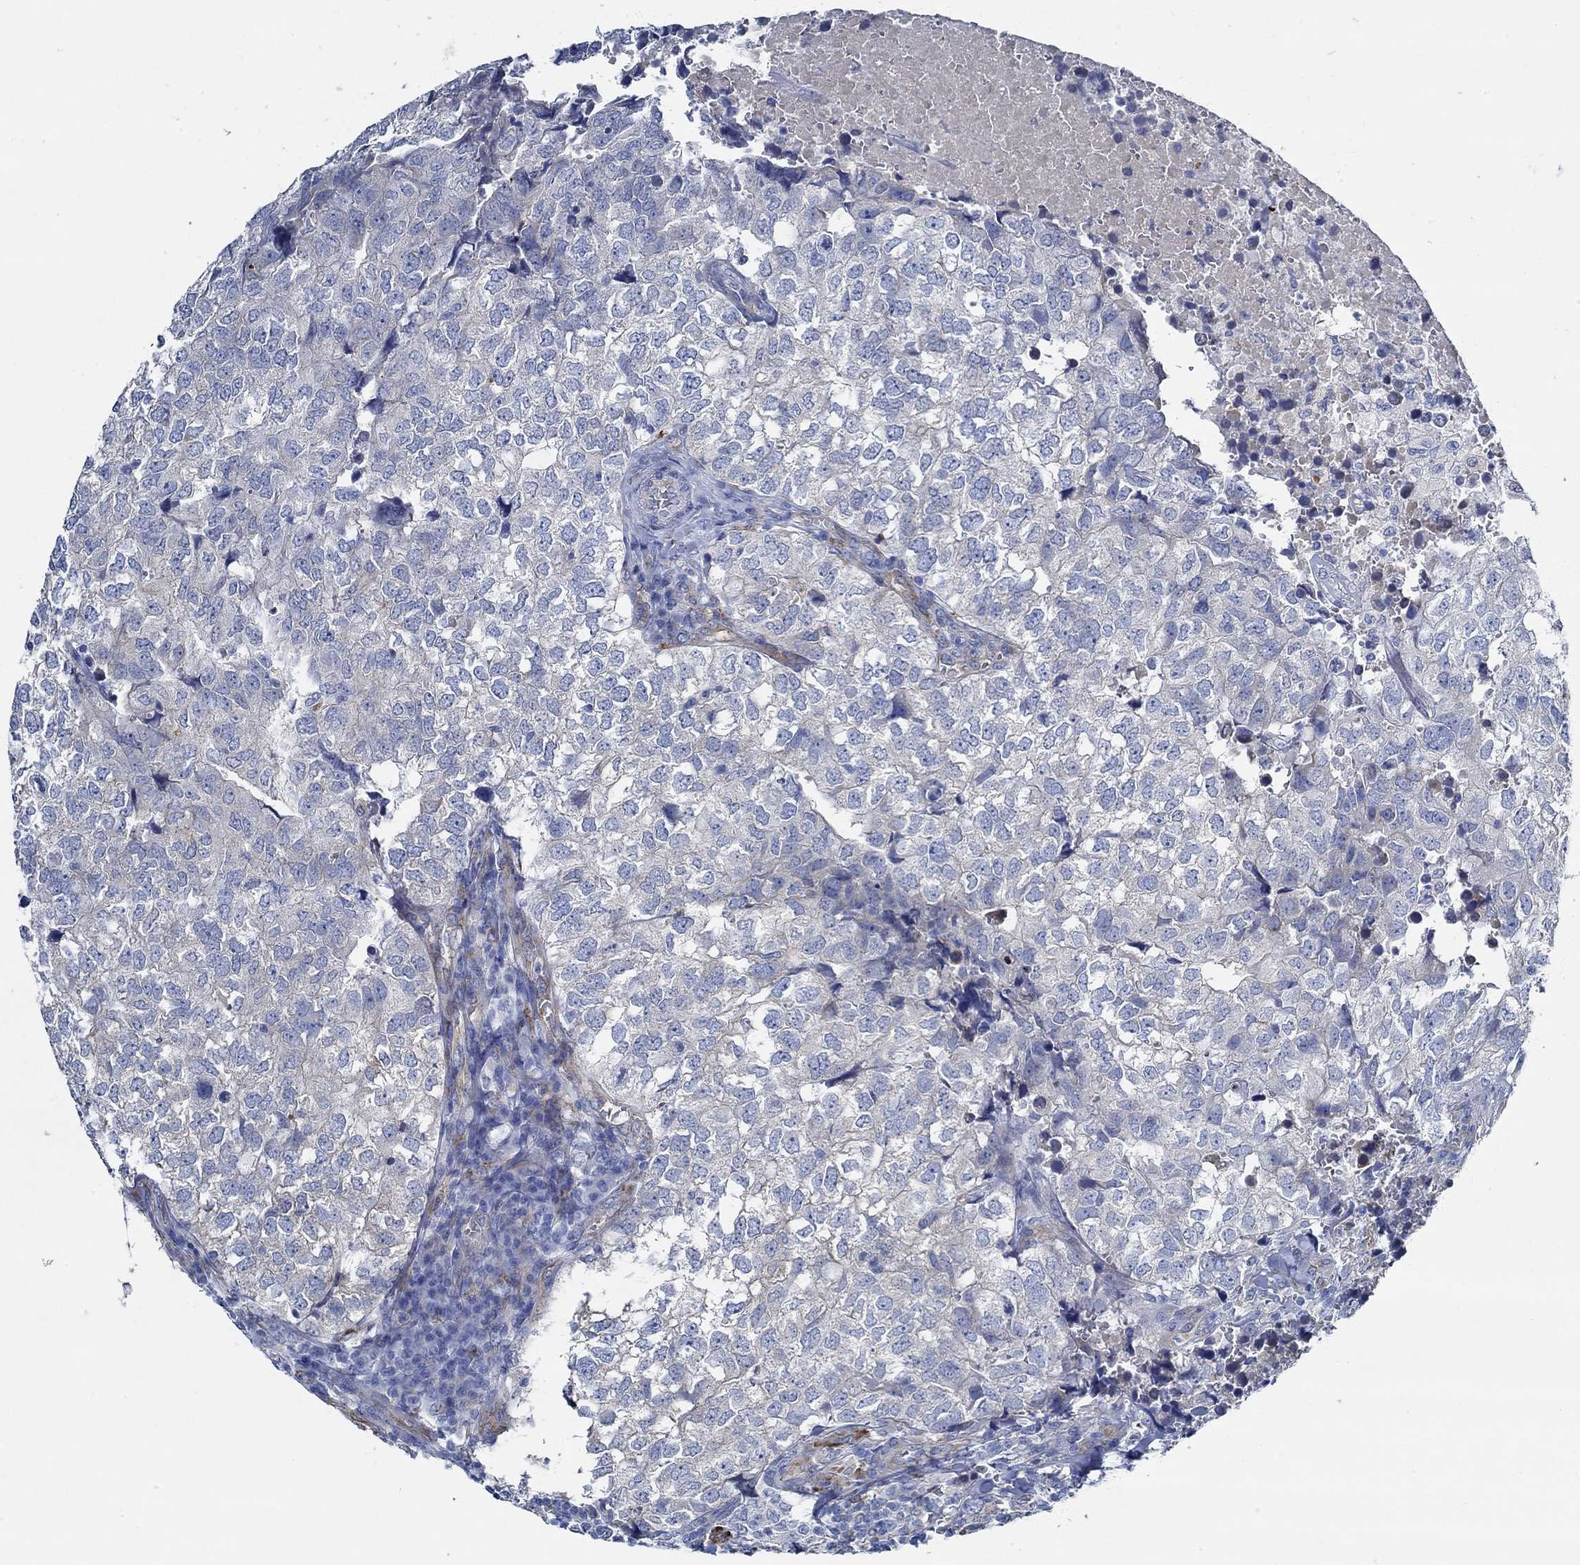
{"staining": {"intensity": "negative", "quantity": "none", "location": "none"}, "tissue": "breast cancer", "cell_type": "Tumor cells", "image_type": "cancer", "snomed": [{"axis": "morphology", "description": "Duct carcinoma"}, {"axis": "topography", "description": "Breast"}], "caption": "The IHC histopathology image has no significant expression in tumor cells of breast cancer (invasive ductal carcinoma) tissue.", "gene": "HECW2", "patient": {"sex": "female", "age": 30}}